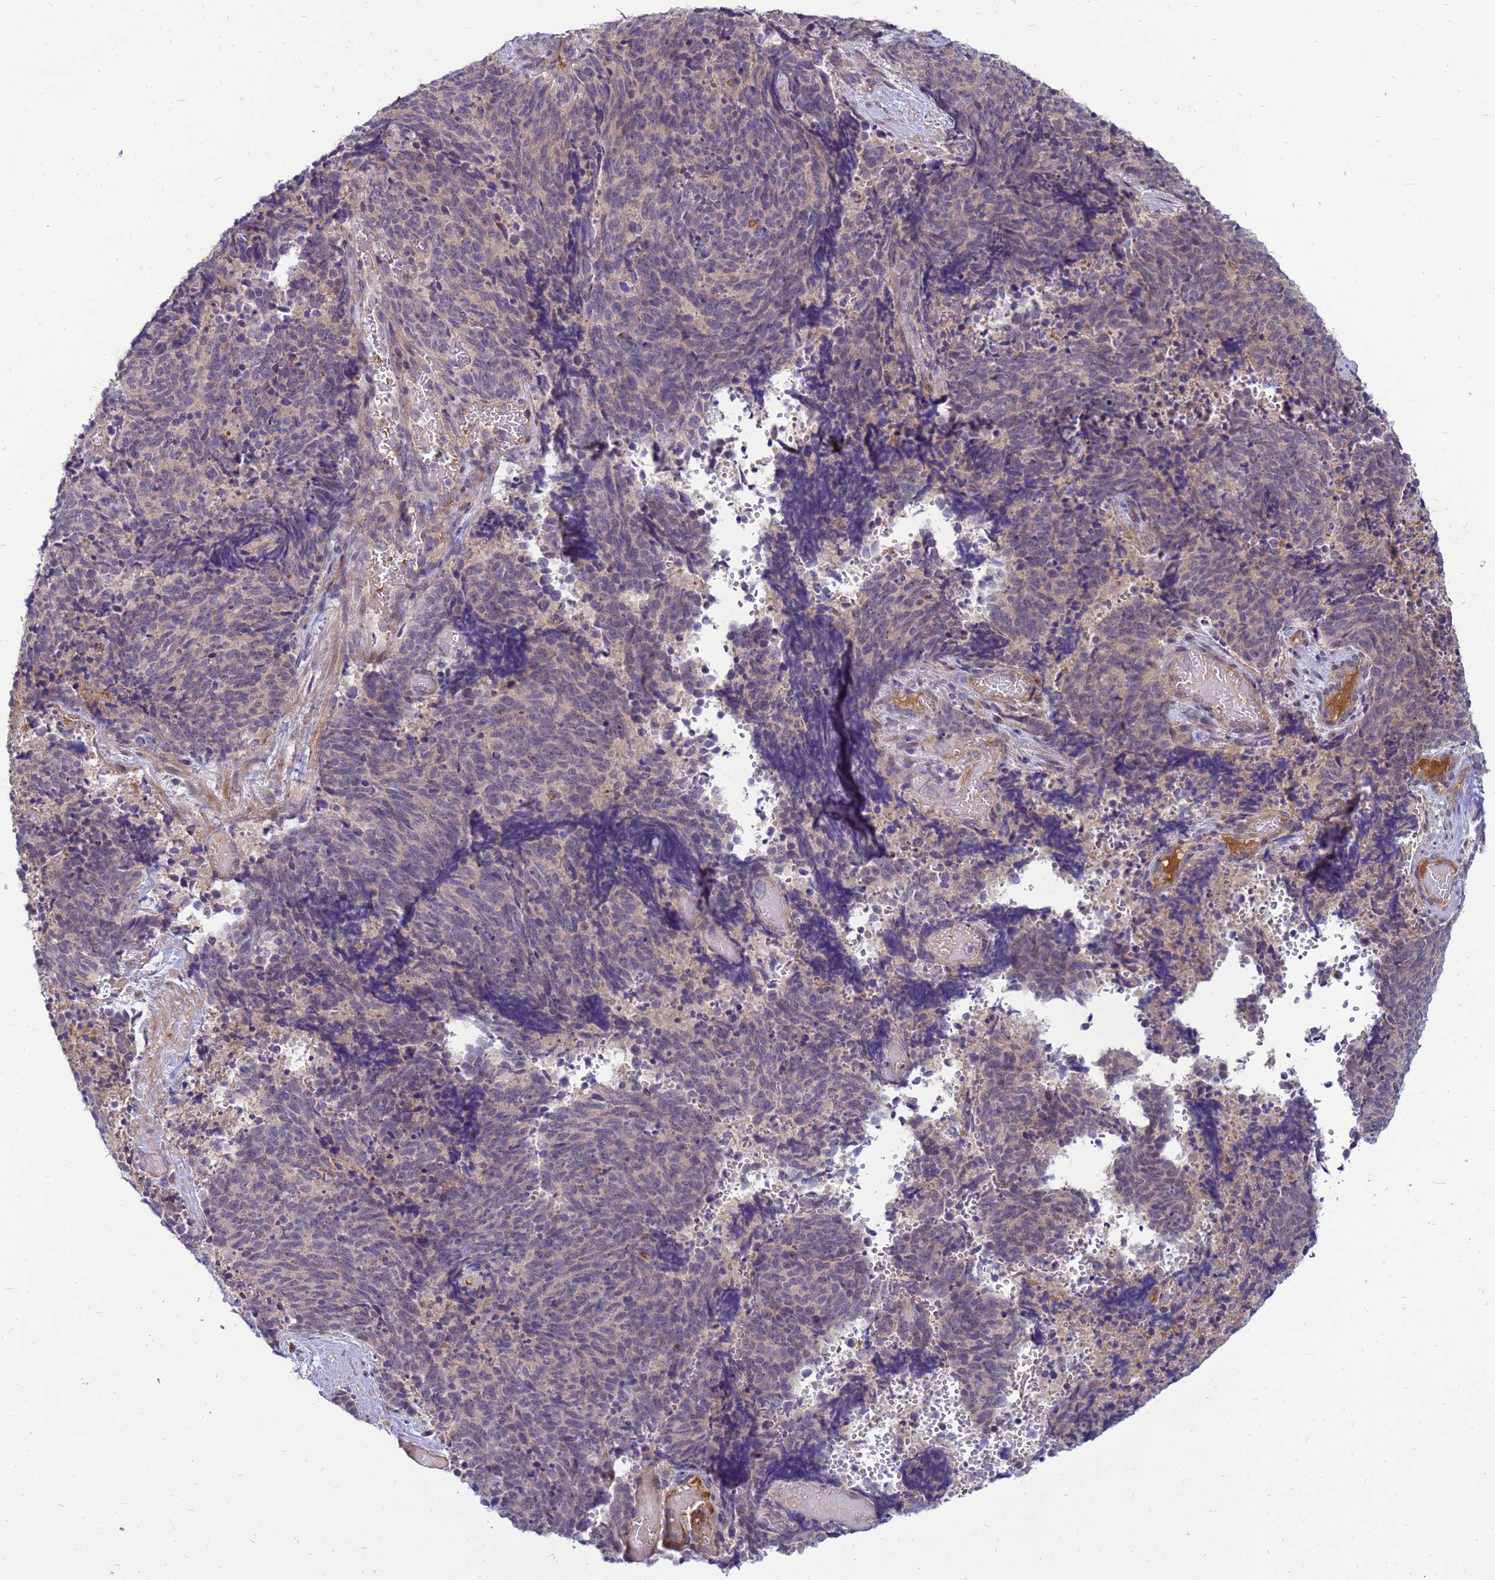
{"staining": {"intensity": "negative", "quantity": "none", "location": "none"}, "tissue": "cervical cancer", "cell_type": "Tumor cells", "image_type": "cancer", "snomed": [{"axis": "morphology", "description": "Squamous cell carcinoma, NOS"}, {"axis": "topography", "description": "Cervix"}], "caption": "This photomicrograph is of squamous cell carcinoma (cervical) stained with immunohistochemistry (IHC) to label a protein in brown with the nuclei are counter-stained blue. There is no positivity in tumor cells.", "gene": "ENOPH1", "patient": {"sex": "female", "age": 29}}